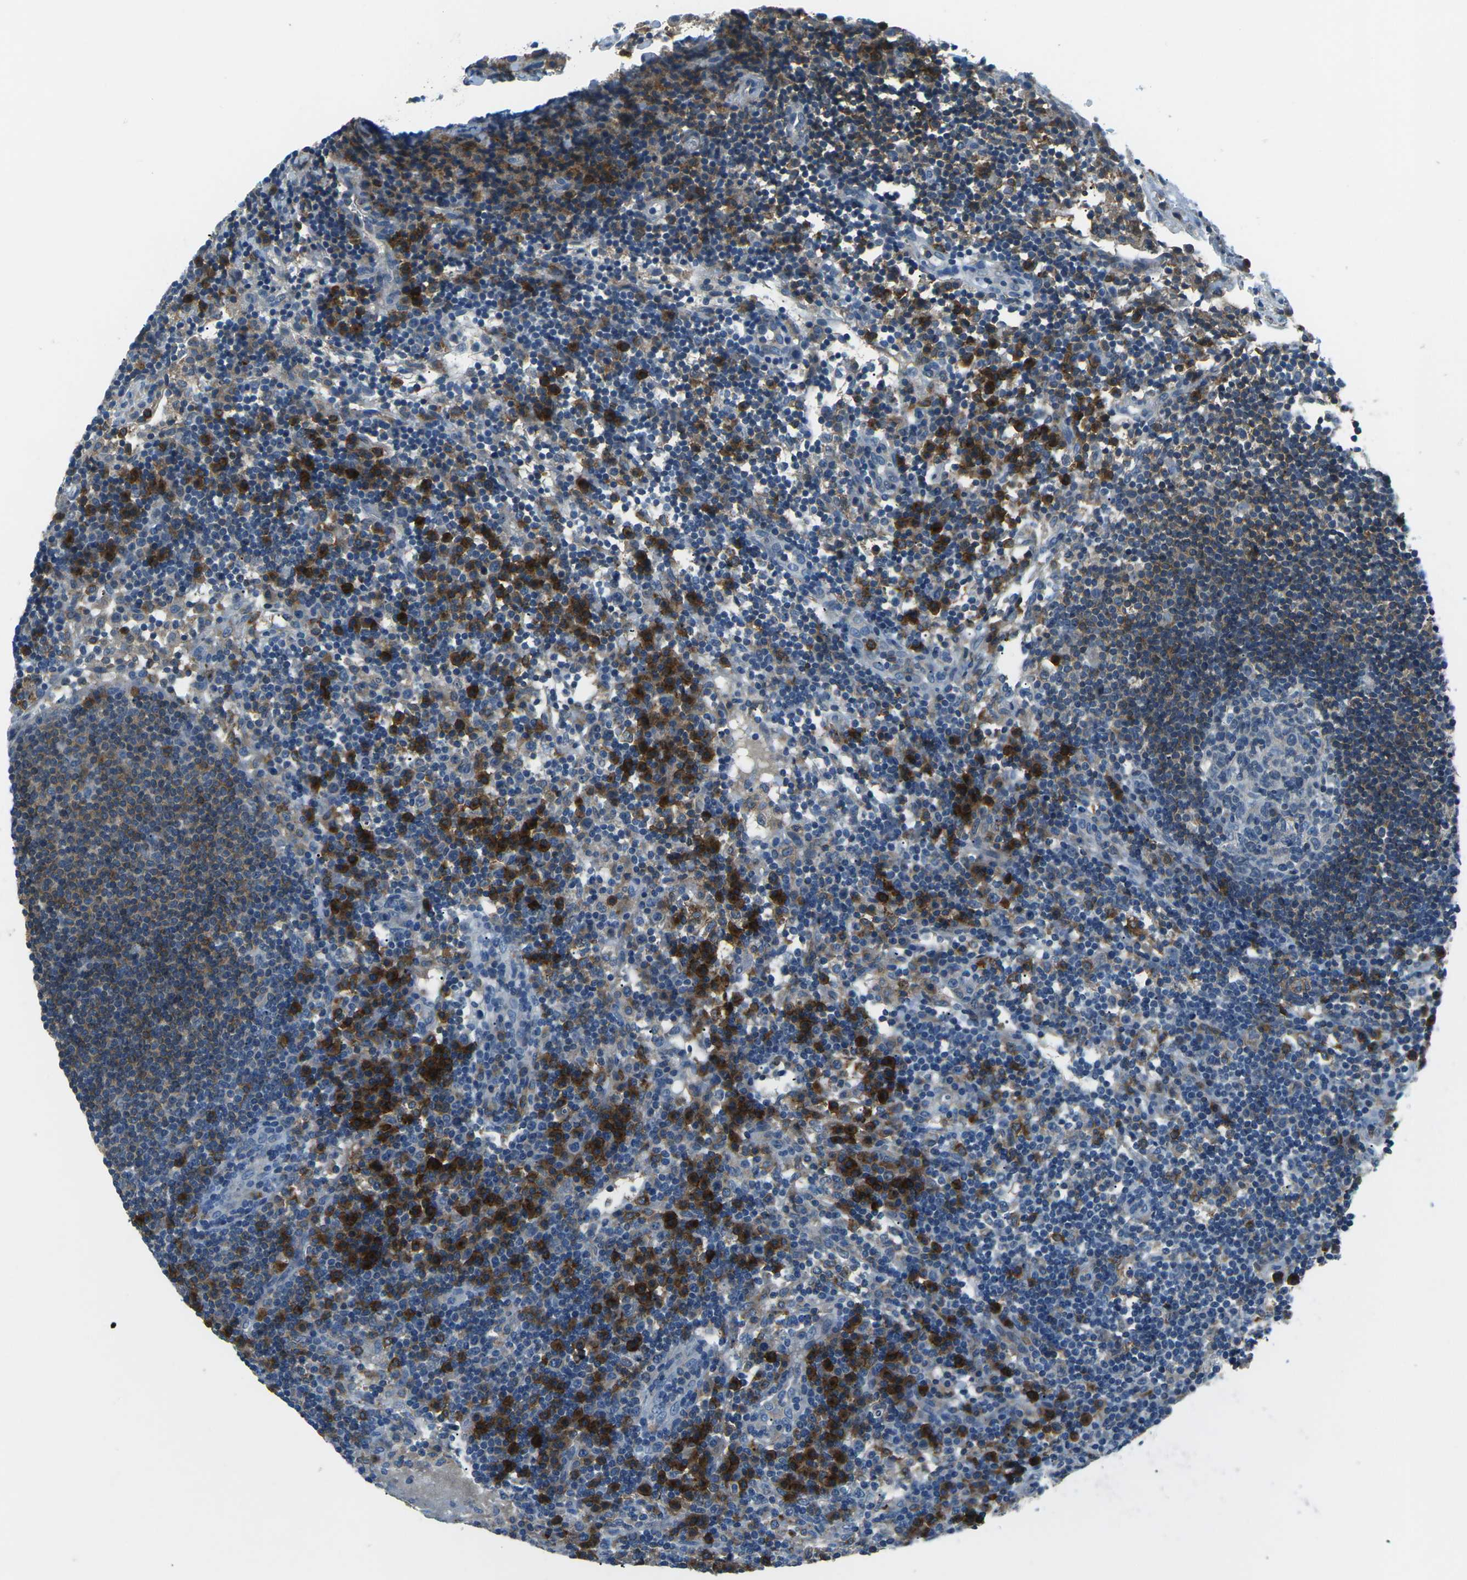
{"staining": {"intensity": "negative", "quantity": "none", "location": "none"}, "tissue": "lymph node", "cell_type": "Germinal center cells", "image_type": "normal", "snomed": [{"axis": "morphology", "description": "Normal tissue, NOS"}, {"axis": "topography", "description": "Lymph node"}], "caption": "The immunohistochemistry (IHC) image has no significant expression in germinal center cells of lymph node.", "gene": "CD1D", "patient": {"sex": "female", "age": 53}}